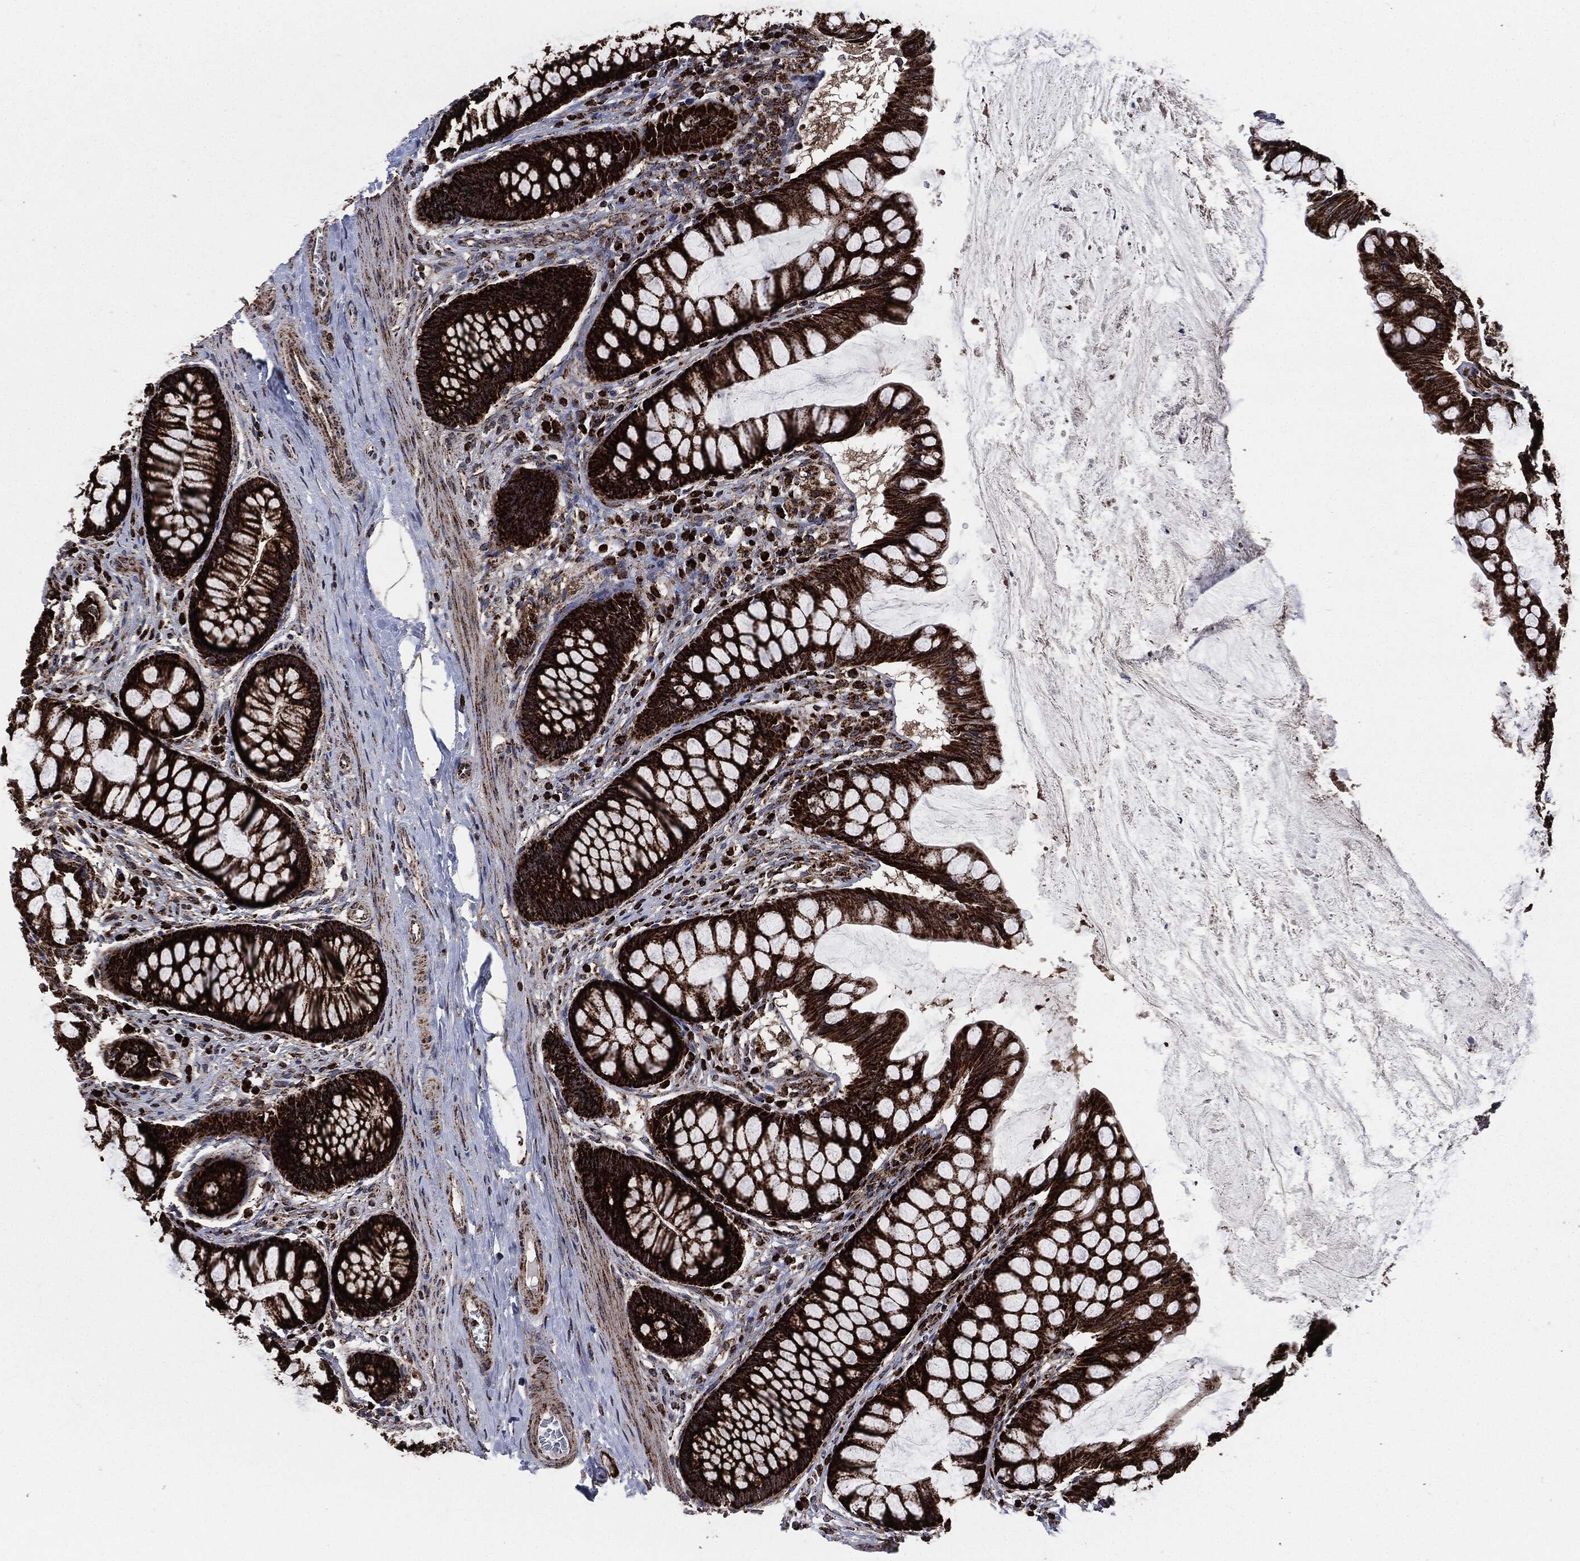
{"staining": {"intensity": "moderate", "quantity": ">75%", "location": "cytoplasmic/membranous"}, "tissue": "colon", "cell_type": "Endothelial cells", "image_type": "normal", "snomed": [{"axis": "morphology", "description": "Normal tissue, NOS"}, {"axis": "topography", "description": "Colon"}], "caption": "DAB immunohistochemical staining of unremarkable human colon demonstrates moderate cytoplasmic/membranous protein staining in approximately >75% of endothelial cells. The protein is shown in brown color, while the nuclei are stained blue.", "gene": "FH", "patient": {"sex": "female", "age": 65}}